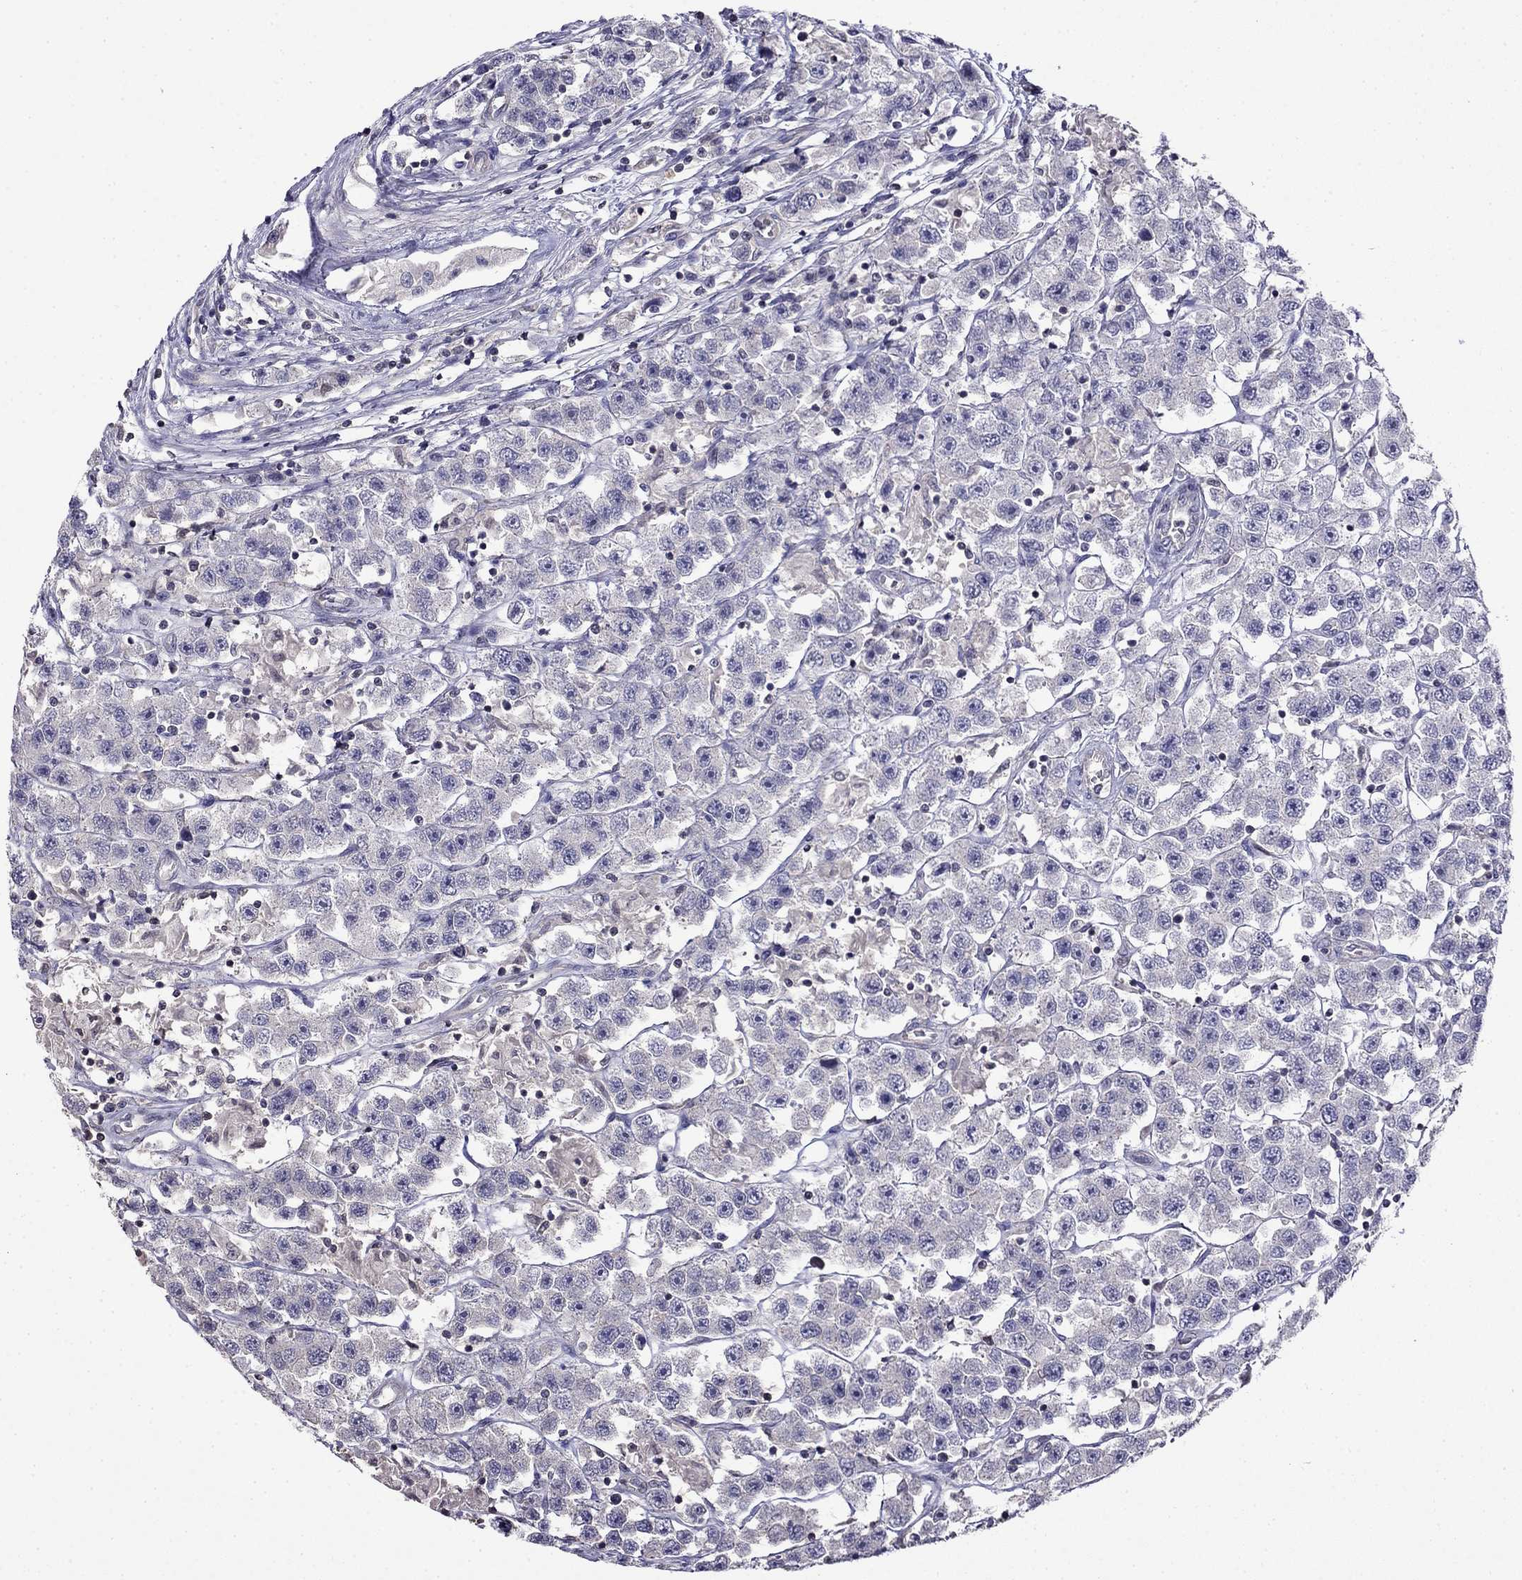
{"staining": {"intensity": "negative", "quantity": "none", "location": "none"}, "tissue": "testis cancer", "cell_type": "Tumor cells", "image_type": "cancer", "snomed": [{"axis": "morphology", "description": "Seminoma, NOS"}, {"axis": "topography", "description": "Testis"}], "caption": "Testis seminoma was stained to show a protein in brown. There is no significant staining in tumor cells. (Brightfield microscopy of DAB (3,3'-diaminobenzidine) IHC at high magnification).", "gene": "GUCA1B", "patient": {"sex": "male", "age": 45}}